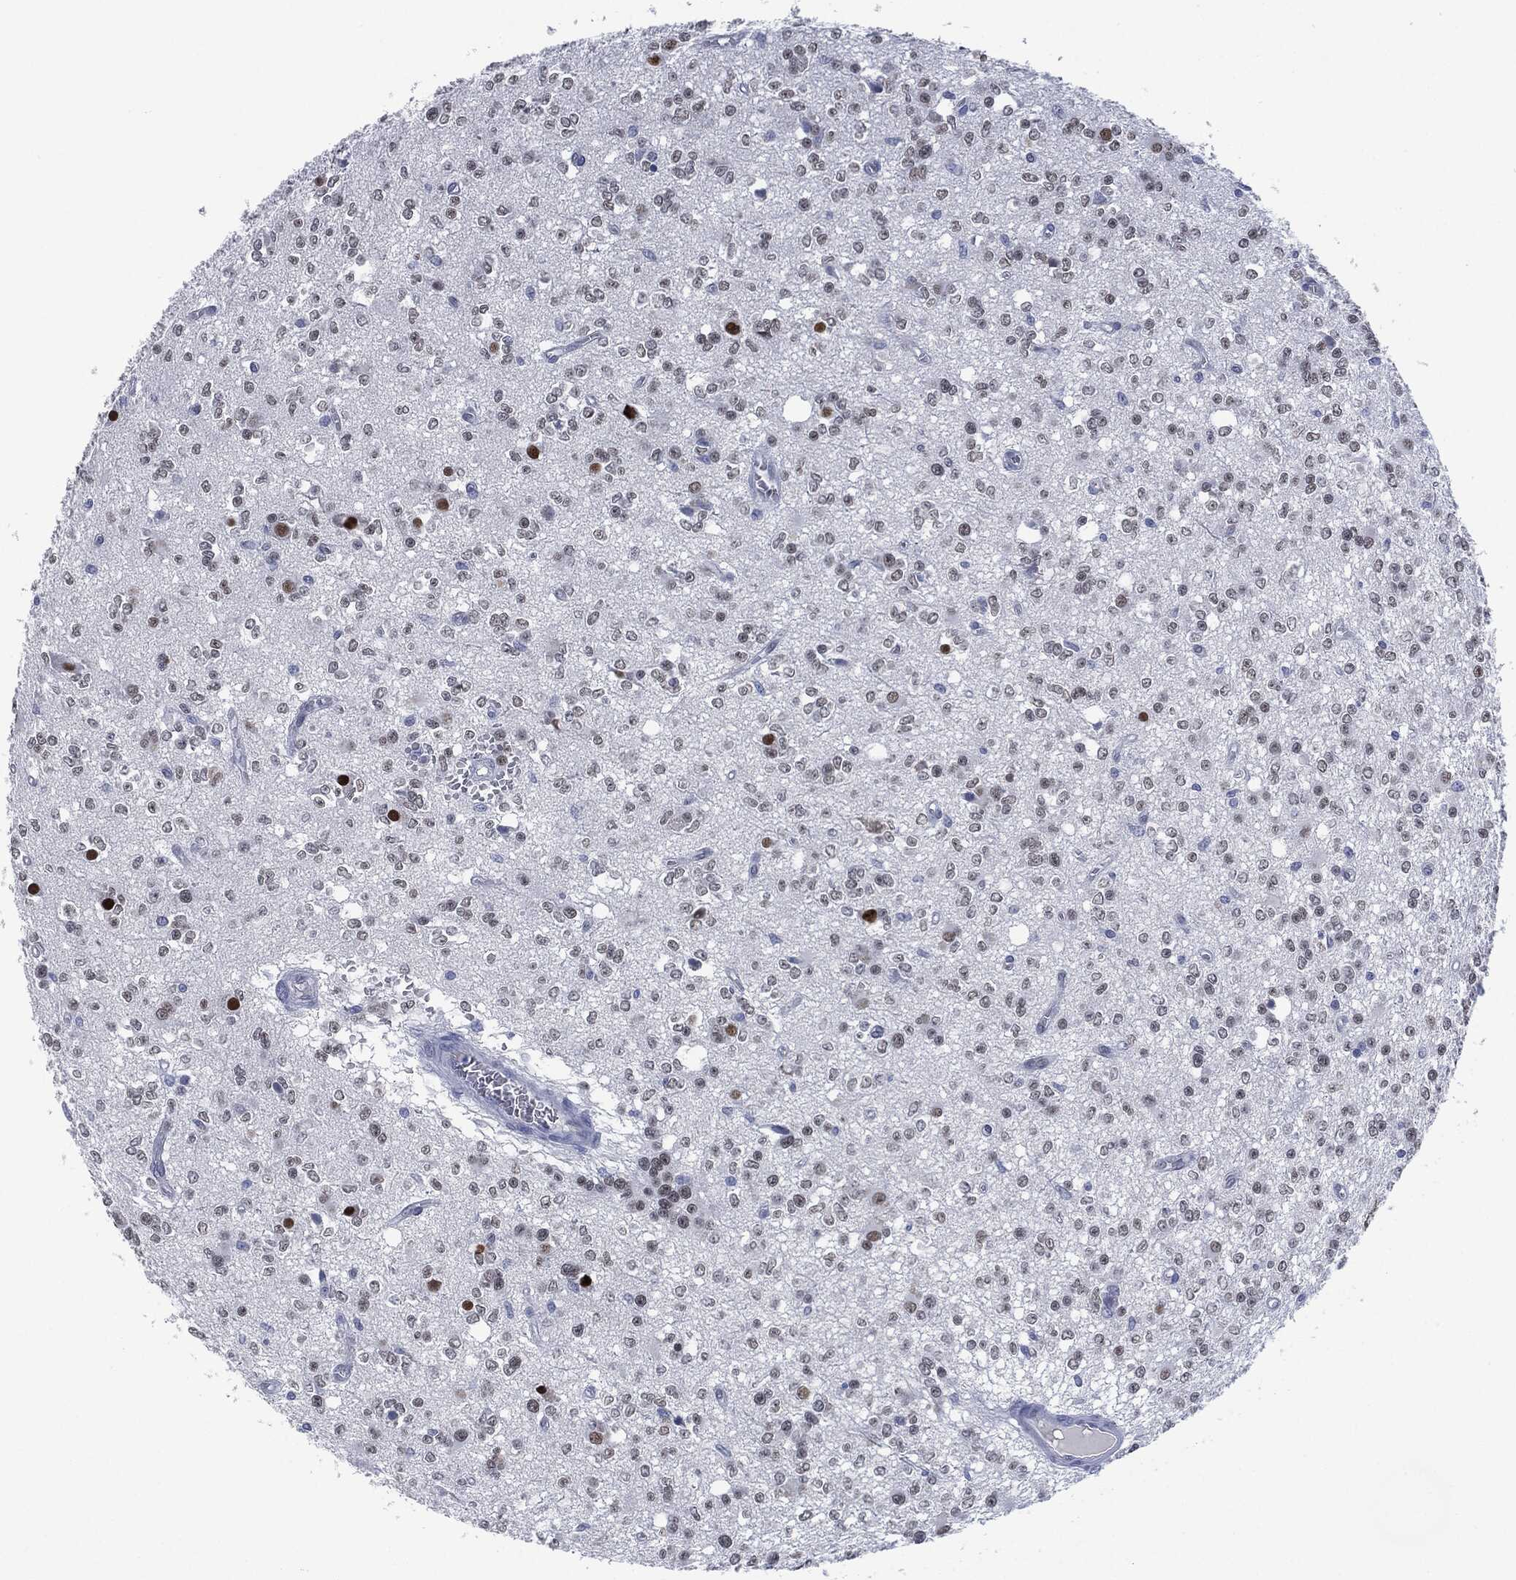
{"staining": {"intensity": "weak", "quantity": "<25%", "location": "nuclear"}, "tissue": "glioma", "cell_type": "Tumor cells", "image_type": "cancer", "snomed": [{"axis": "morphology", "description": "Glioma, malignant, Low grade"}, {"axis": "topography", "description": "Brain"}], "caption": "IHC image of glioma stained for a protein (brown), which shows no staining in tumor cells. (Stains: DAB immunohistochemistry (IHC) with hematoxylin counter stain, Microscopy: brightfield microscopy at high magnification).", "gene": "MUC16", "patient": {"sex": "female", "age": 45}}